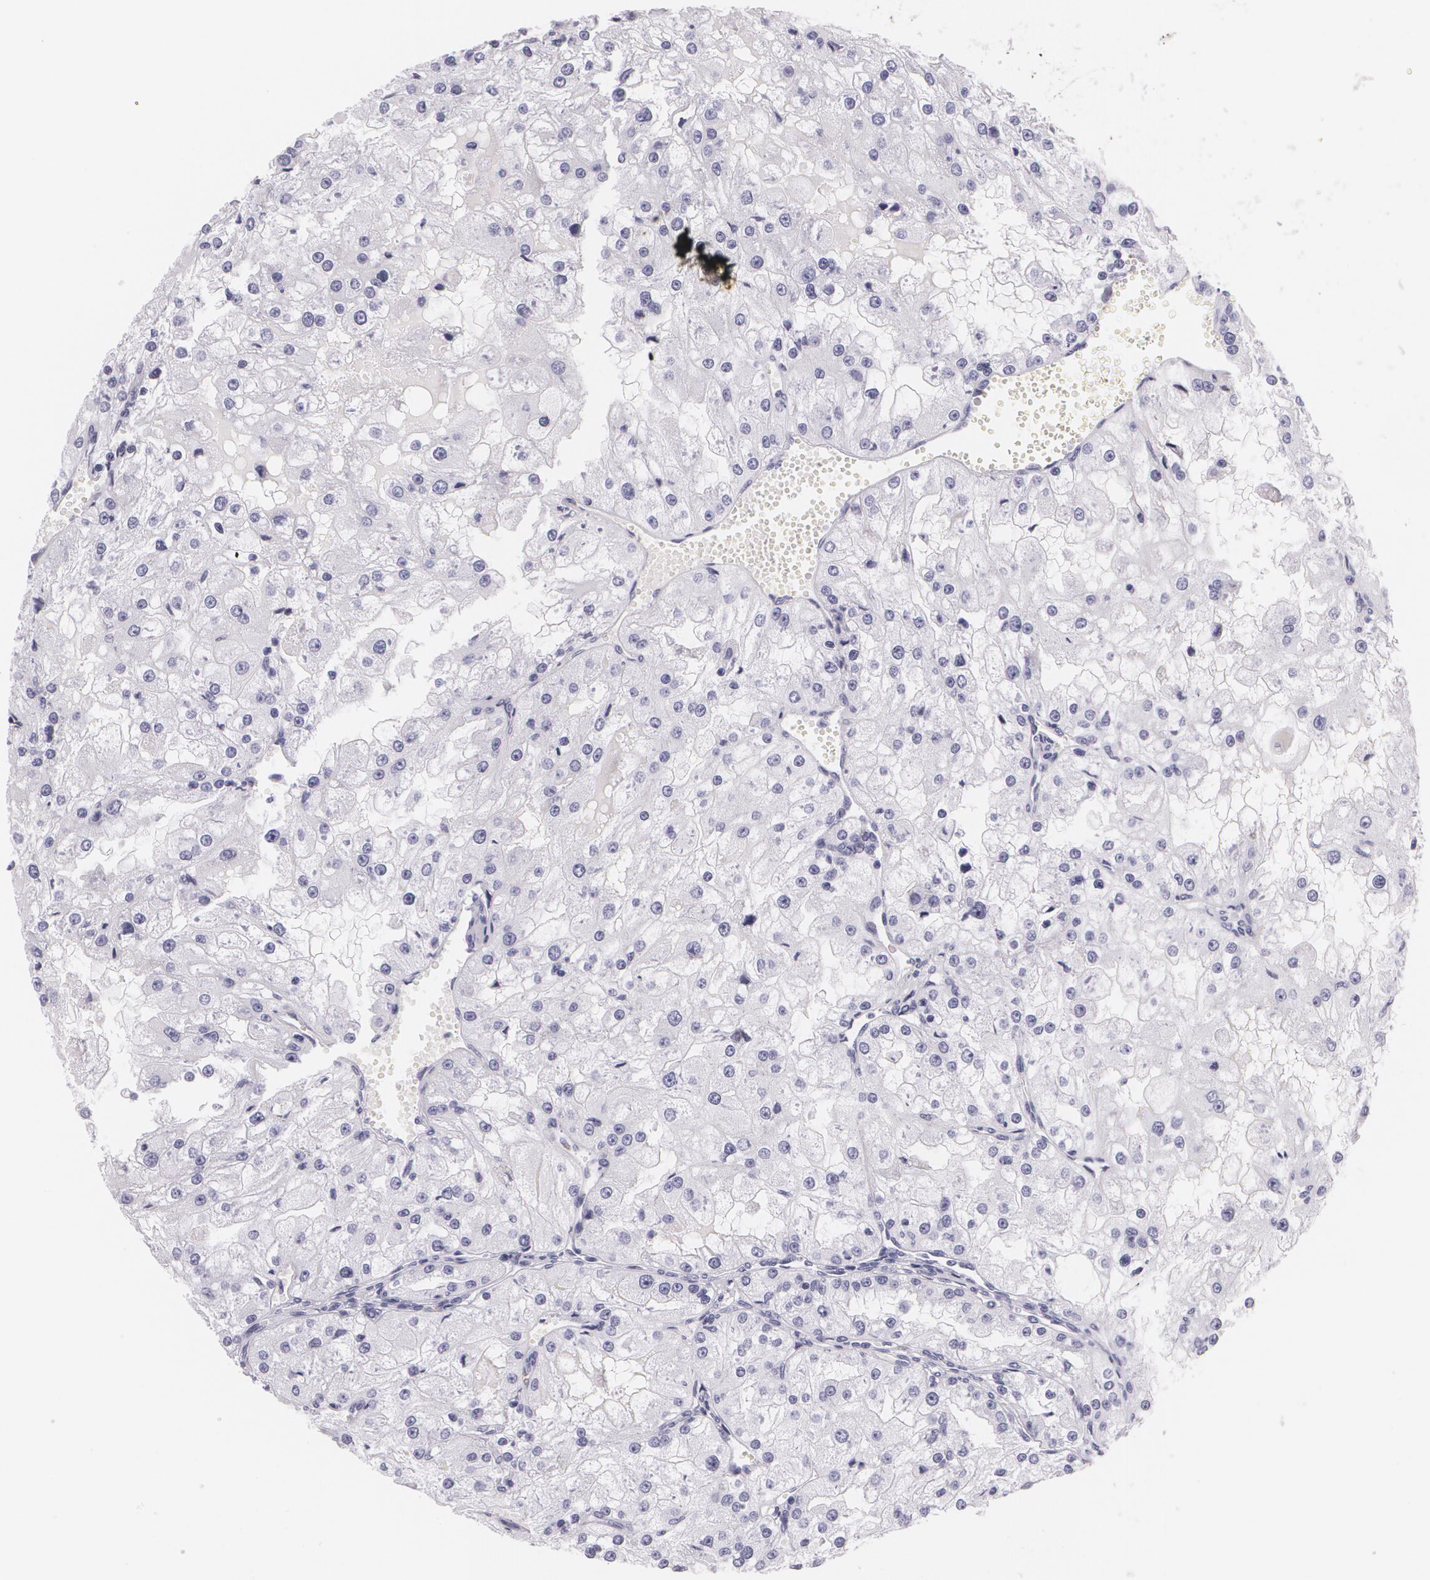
{"staining": {"intensity": "negative", "quantity": "none", "location": "none"}, "tissue": "renal cancer", "cell_type": "Tumor cells", "image_type": "cancer", "snomed": [{"axis": "morphology", "description": "Adenocarcinoma, NOS"}, {"axis": "topography", "description": "Kidney"}], "caption": "Immunohistochemistry of human renal cancer (adenocarcinoma) demonstrates no positivity in tumor cells.", "gene": "DLG4", "patient": {"sex": "female", "age": 74}}